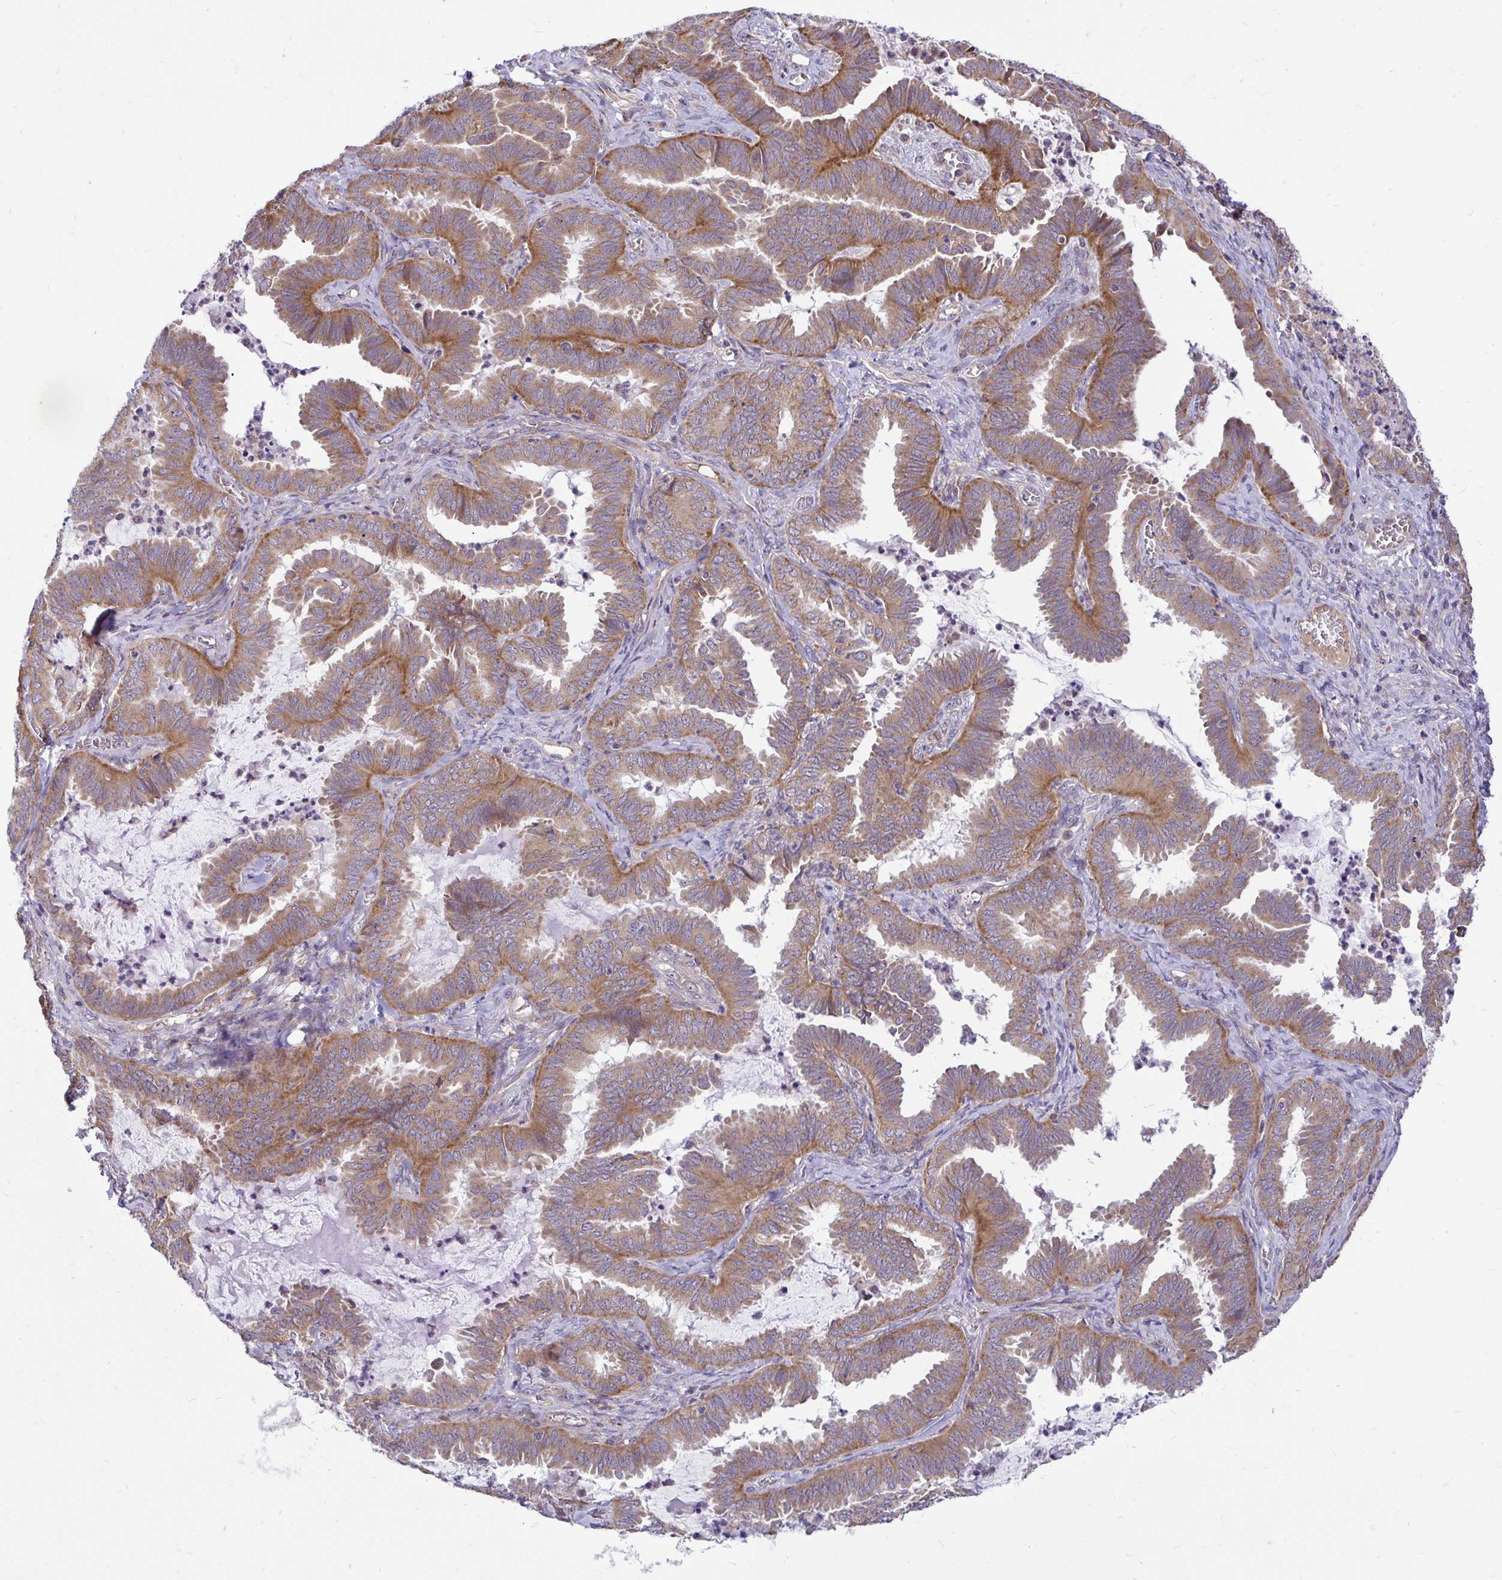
{"staining": {"intensity": "moderate", "quantity": "25%-75%", "location": "cytoplasmic/membranous"}, "tissue": "ovarian cancer", "cell_type": "Tumor cells", "image_type": "cancer", "snomed": [{"axis": "morphology", "description": "Carcinoma, endometroid"}, {"axis": "topography", "description": "Ovary"}], "caption": "This is a micrograph of immunohistochemistry (IHC) staining of endometroid carcinoma (ovarian), which shows moderate positivity in the cytoplasmic/membranous of tumor cells.", "gene": "VTI1B", "patient": {"sex": "female", "age": 70}}